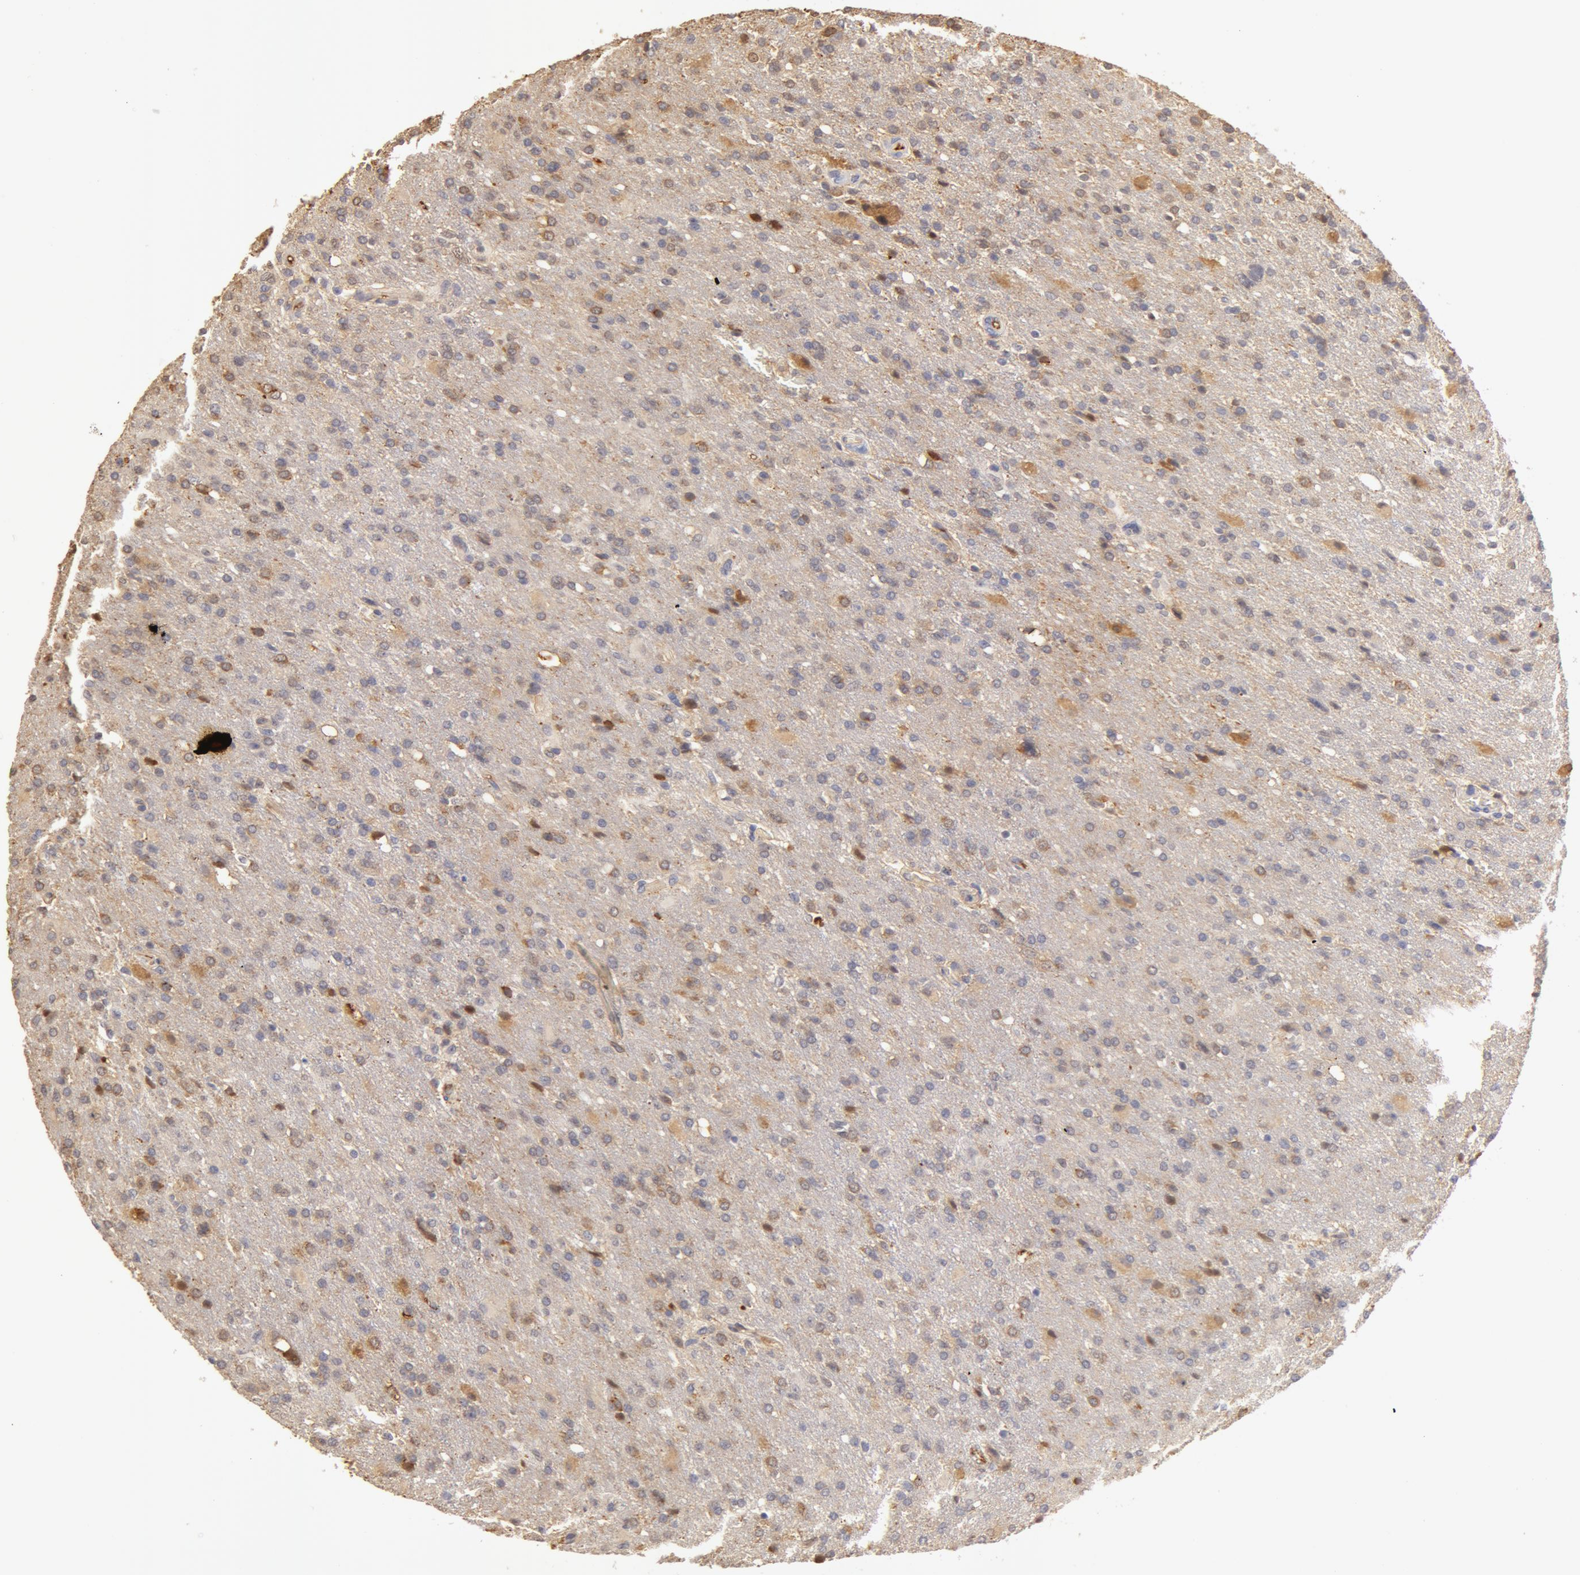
{"staining": {"intensity": "moderate", "quantity": "25%-75%", "location": "cytoplasmic/membranous"}, "tissue": "glioma", "cell_type": "Tumor cells", "image_type": "cancer", "snomed": [{"axis": "morphology", "description": "Glioma, malignant, High grade"}, {"axis": "topography", "description": "Brain"}], "caption": "Protein expression analysis of human glioma reveals moderate cytoplasmic/membranous staining in about 25%-75% of tumor cells. (IHC, brightfield microscopy, high magnification).", "gene": "TF", "patient": {"sex": "male", "age": 68}}